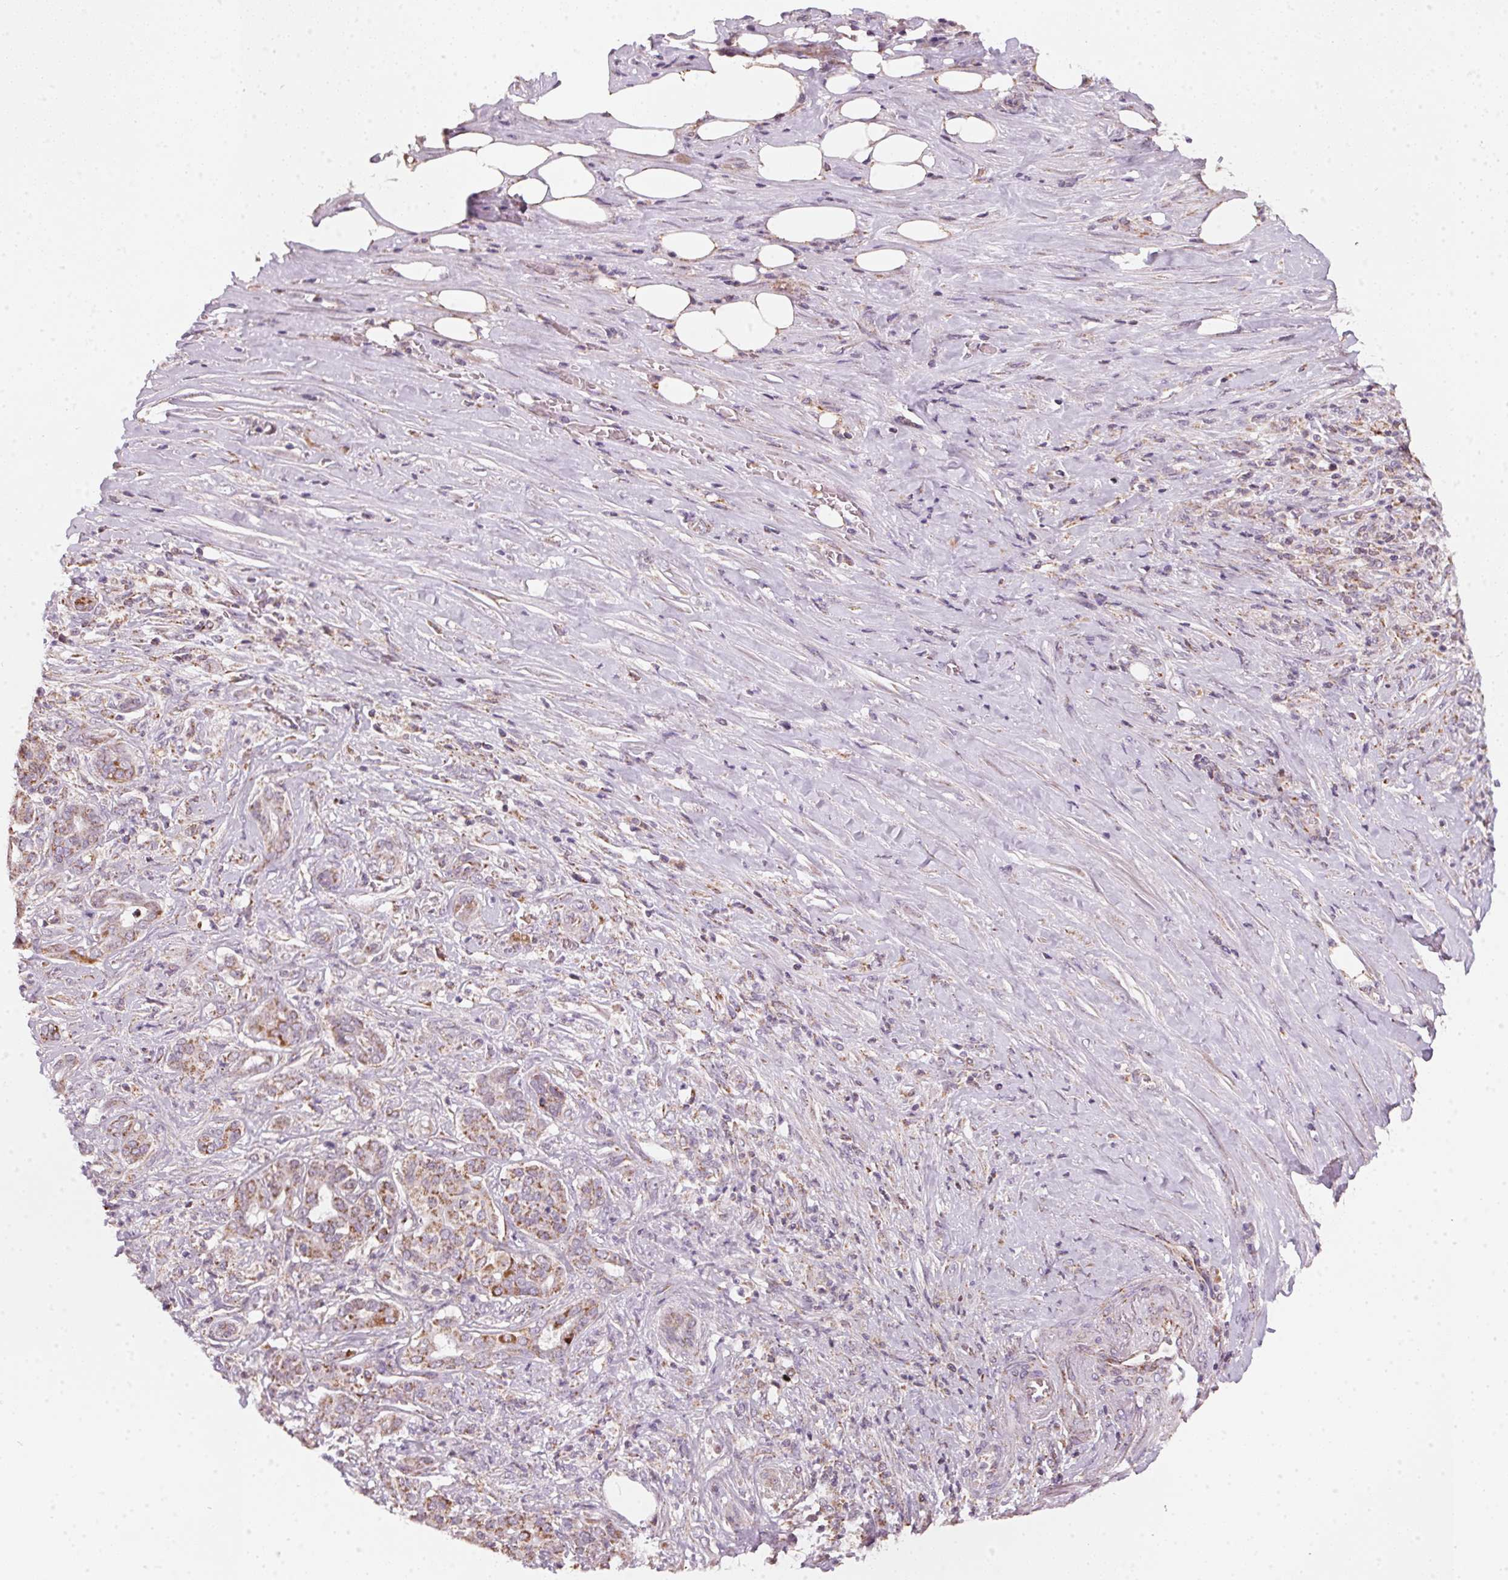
{"staining": {"intensity": "weak", "quantity": ">75%", "location": "cytoplasmic/membranous"}, "tissue": "pancreatic cancer", "cell_type": "Tumor cells", "image_type": "cancer", "snomed": [{"axis": "morphology", "description": "Normal tissue, NOS"}, {"axis": "morphology", "description": "Inflammation, NOS"}, {"axis": "morphology", "description": "Adenocarcinoma, NOS"}, {"axis": "topography", "description": "Pancreas"}], "caption": "This is an image of immunohistochemistry (IHC) staining of adenocarcinoma (pancreatic), which shows weak positivity in the cytoplasmic/membranous of tumor cells.", "gene": "COQ7", "patient": {"sex": "male", "age": 57}}